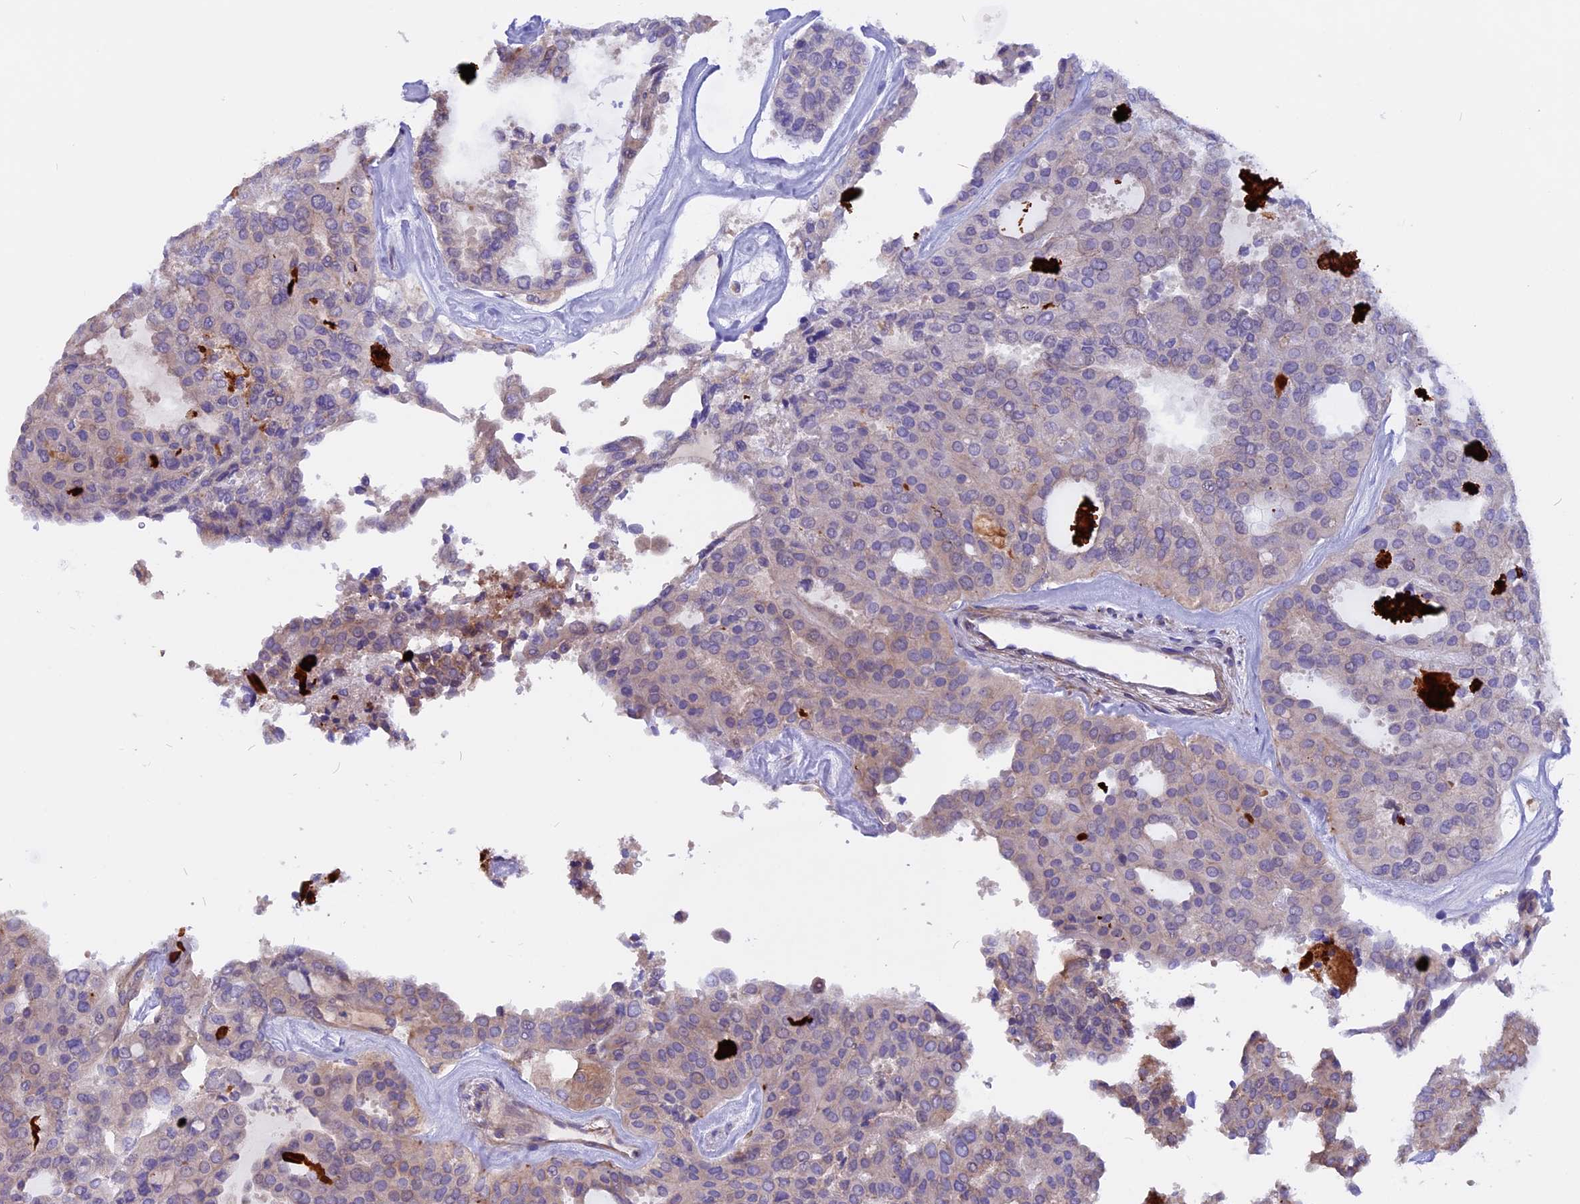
{"staining": {"intensity": "weak", "quantity": "<25%", "location": "cytoplasmic/membranous"}, "tissue": "thyroid cancer", "cell_type": "Tumor cells", "image_type": "cancer", "snomed": [{"axis": "morphology", "description": "Follicular adenoma carcinoma, NOS"}, {"axis": "topography", "description": "Thyroid gland"}], "caption": "Image shows no significant protein positivity in tumor cells of thyroid follicular adenoma carcinoma.", "gene": "ANO3", "patient": {"sex": "male", "age": 75}}